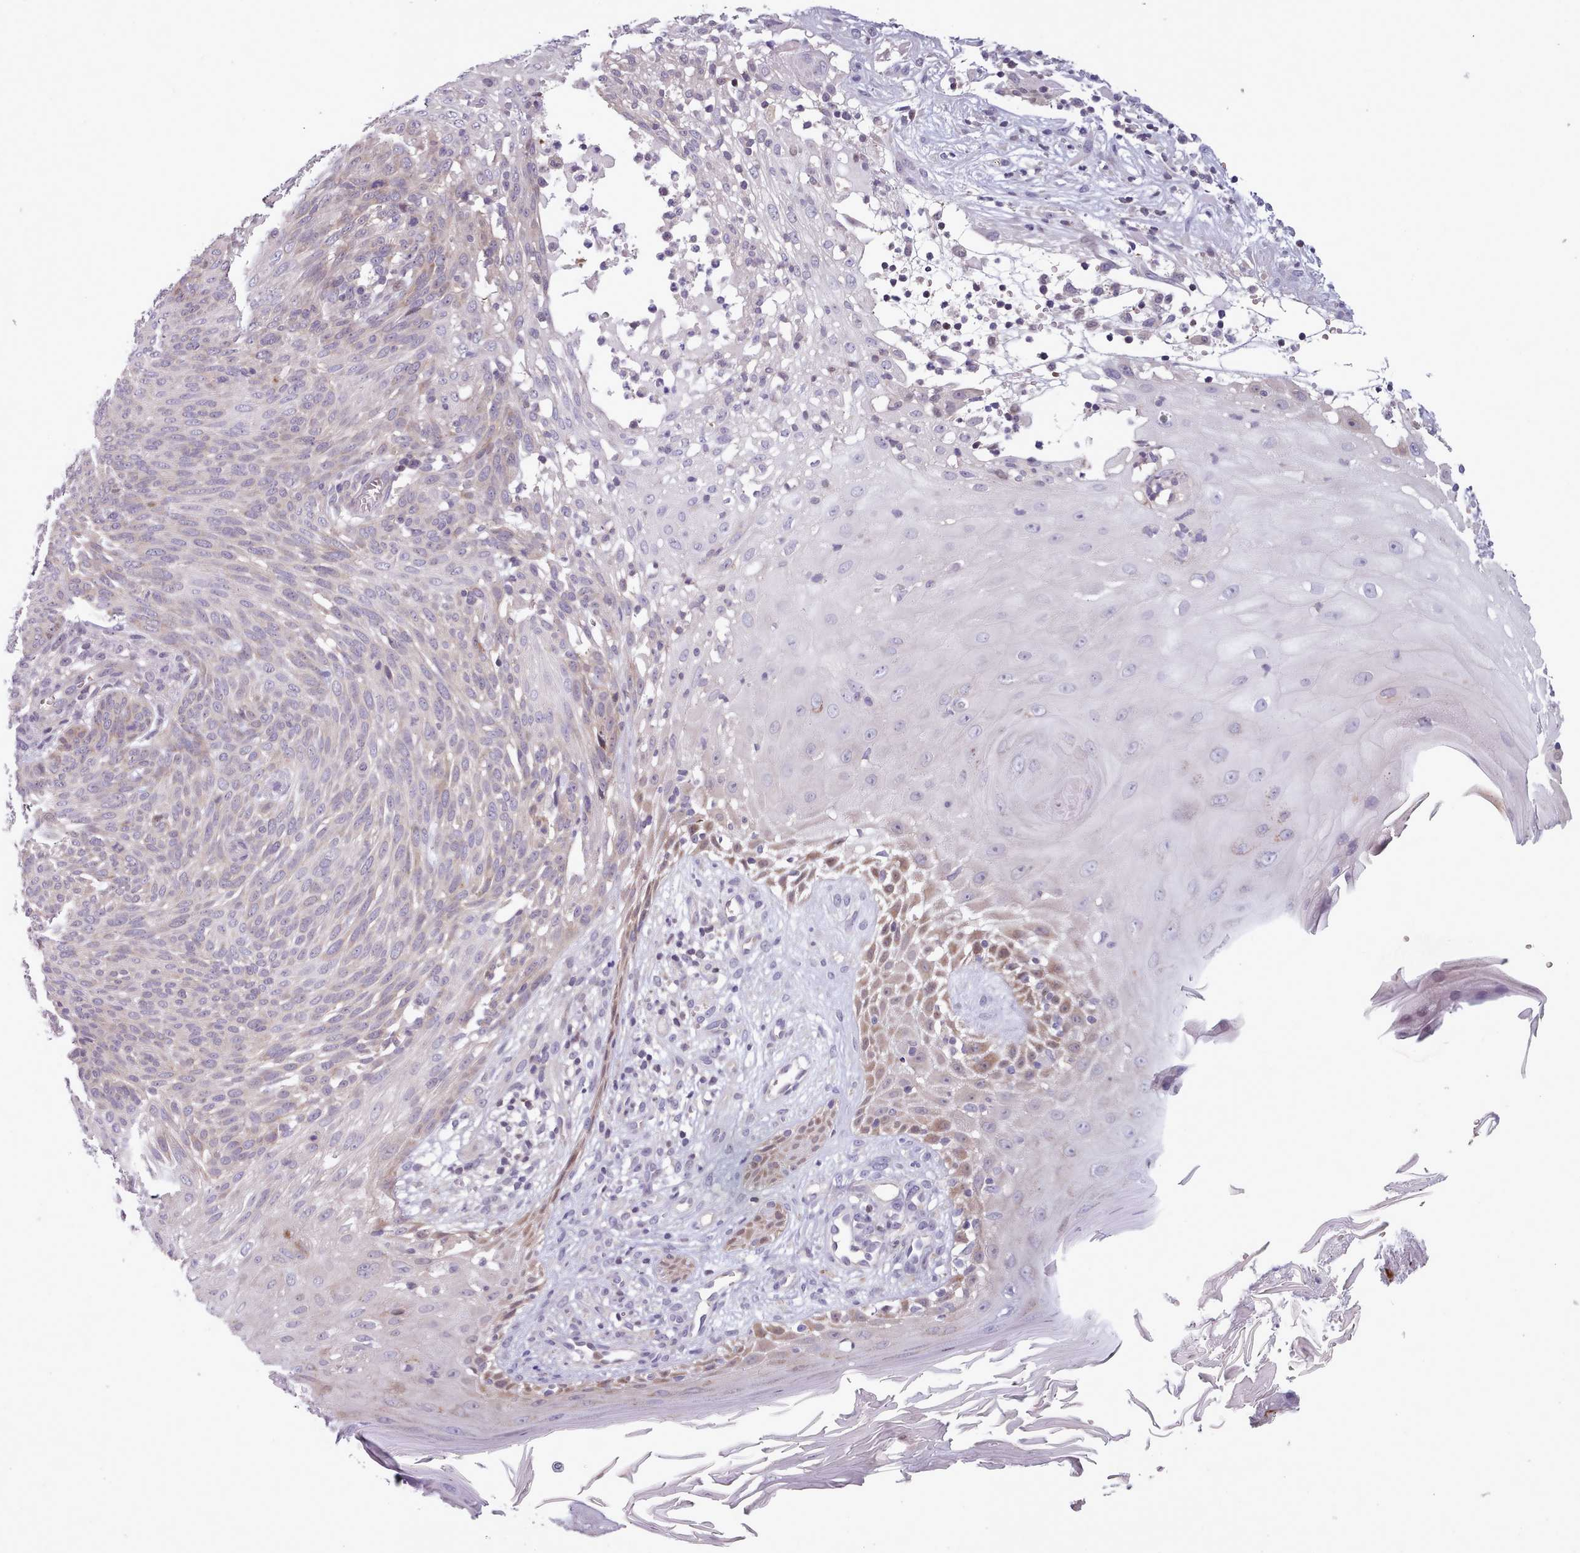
{"staining": {"intensity": "negative", "quantity": "none", "location": "none"}, "tissue": "skin cancer", "cell_type": "Tumor cells", "image_type": "cancer", "snomed": [{"axis": "morphology", "description": "Basal cell carcinoma"}, {"axis": "topography", "description": "Skin"}], "caption": "Basal cell carcinoma (skin) was stained to show a protein in brown. There is no significant expression in tumor cells.", "gene": "CLNS1A", "patient": {"sex": "female", "age": 86}}